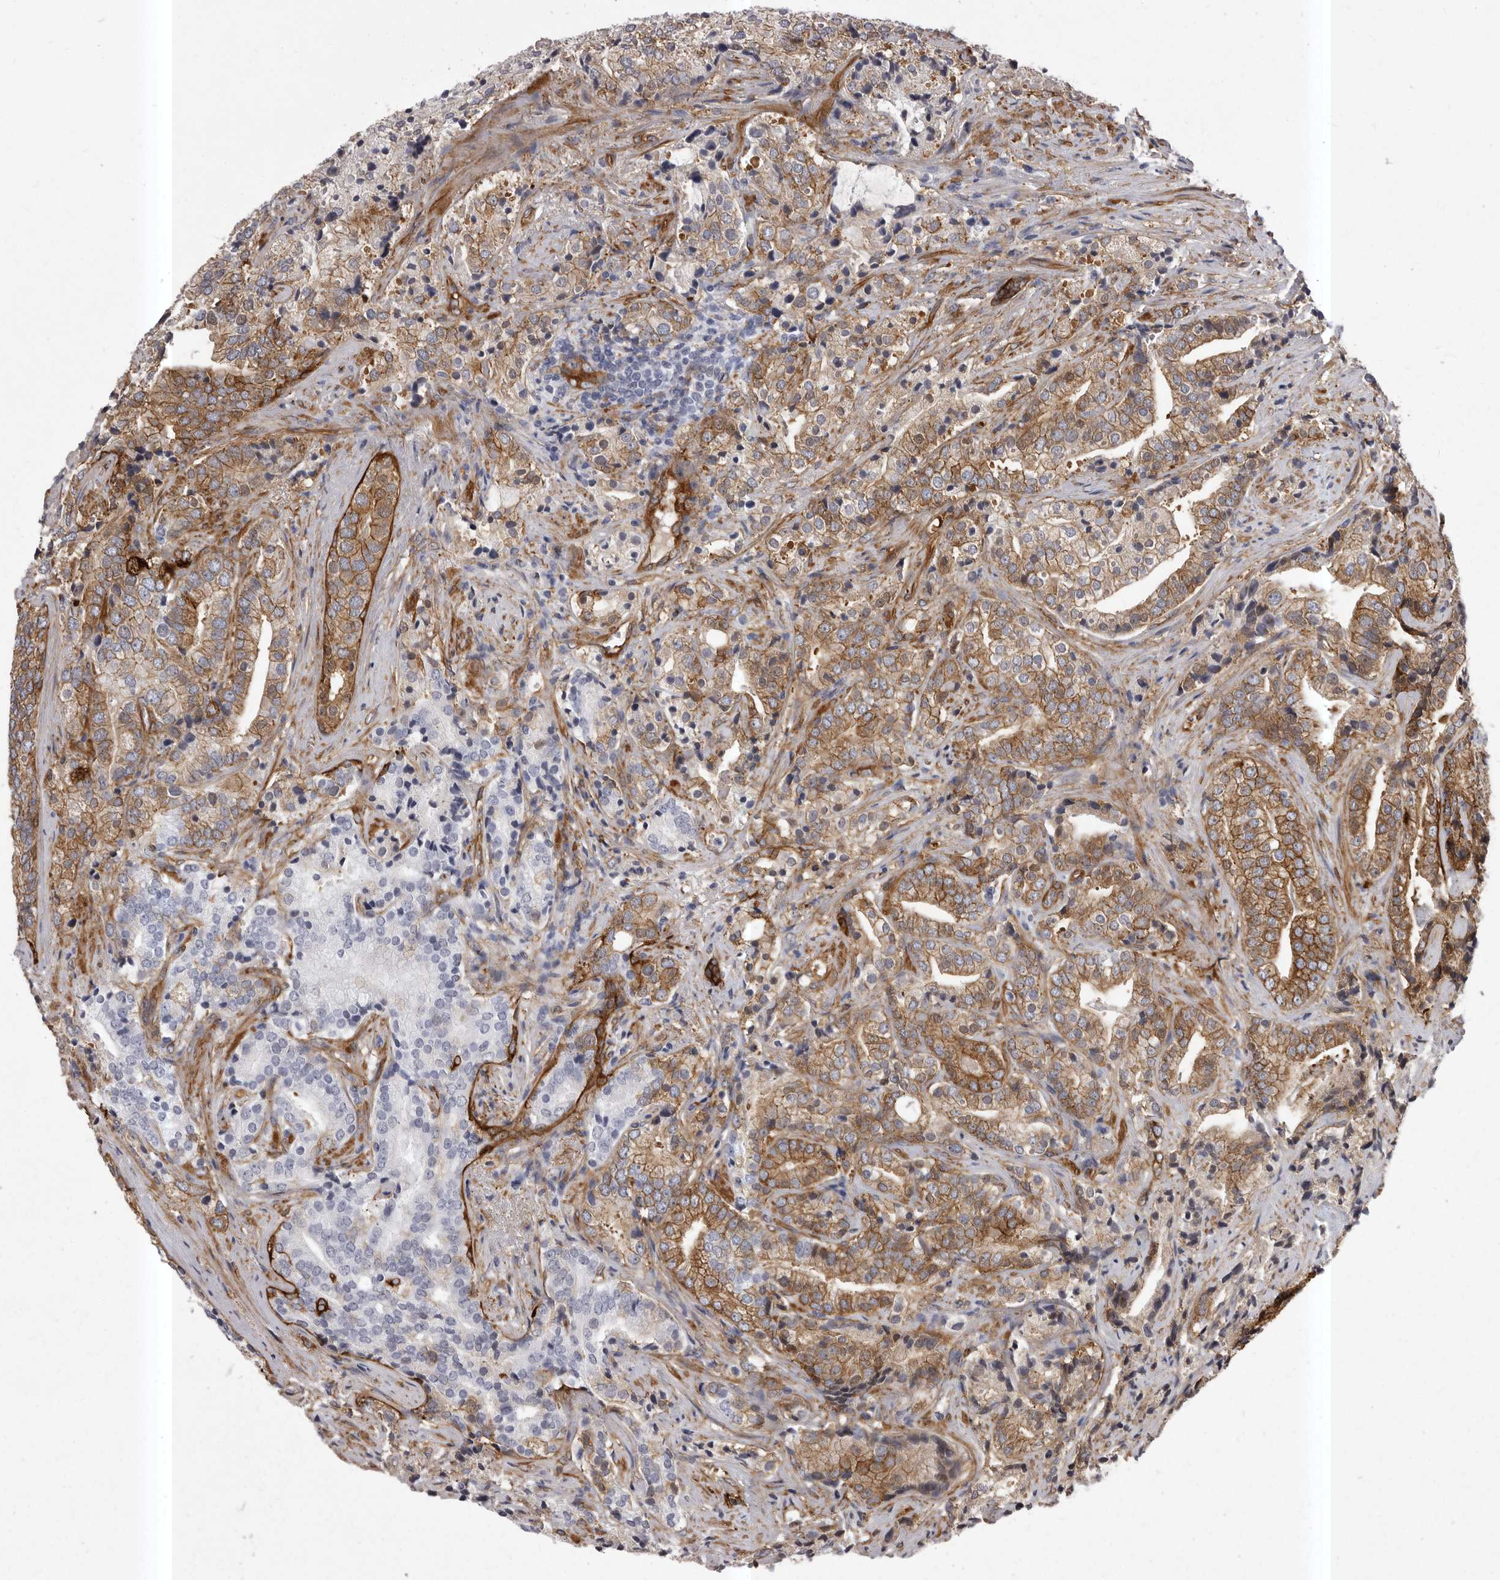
{"staining": {"intensity": "strong", "quantity": "25%-75%", "location": "cytoplasmic/membranous"}, "tissue": "prostate cancer", "cell_type": "Tumor cells", "image_type": "cancer", "snomed": [{"axis": "morphology", "description": "Adenocarcinoma, High grade"}, {"axis": "topography", "description": "Prostate"}], "caption": "IHC (DAB (3,3'-diaminobenzidine)) staining of human prostate cancer (high-grade adenocarcinoma) exhibits strong cytoplasmic/membranous protein expression in approximately 25%-75% of tumor cells.", "gene": "ENAH", "patient": {"sex": "male", "age": 57}}